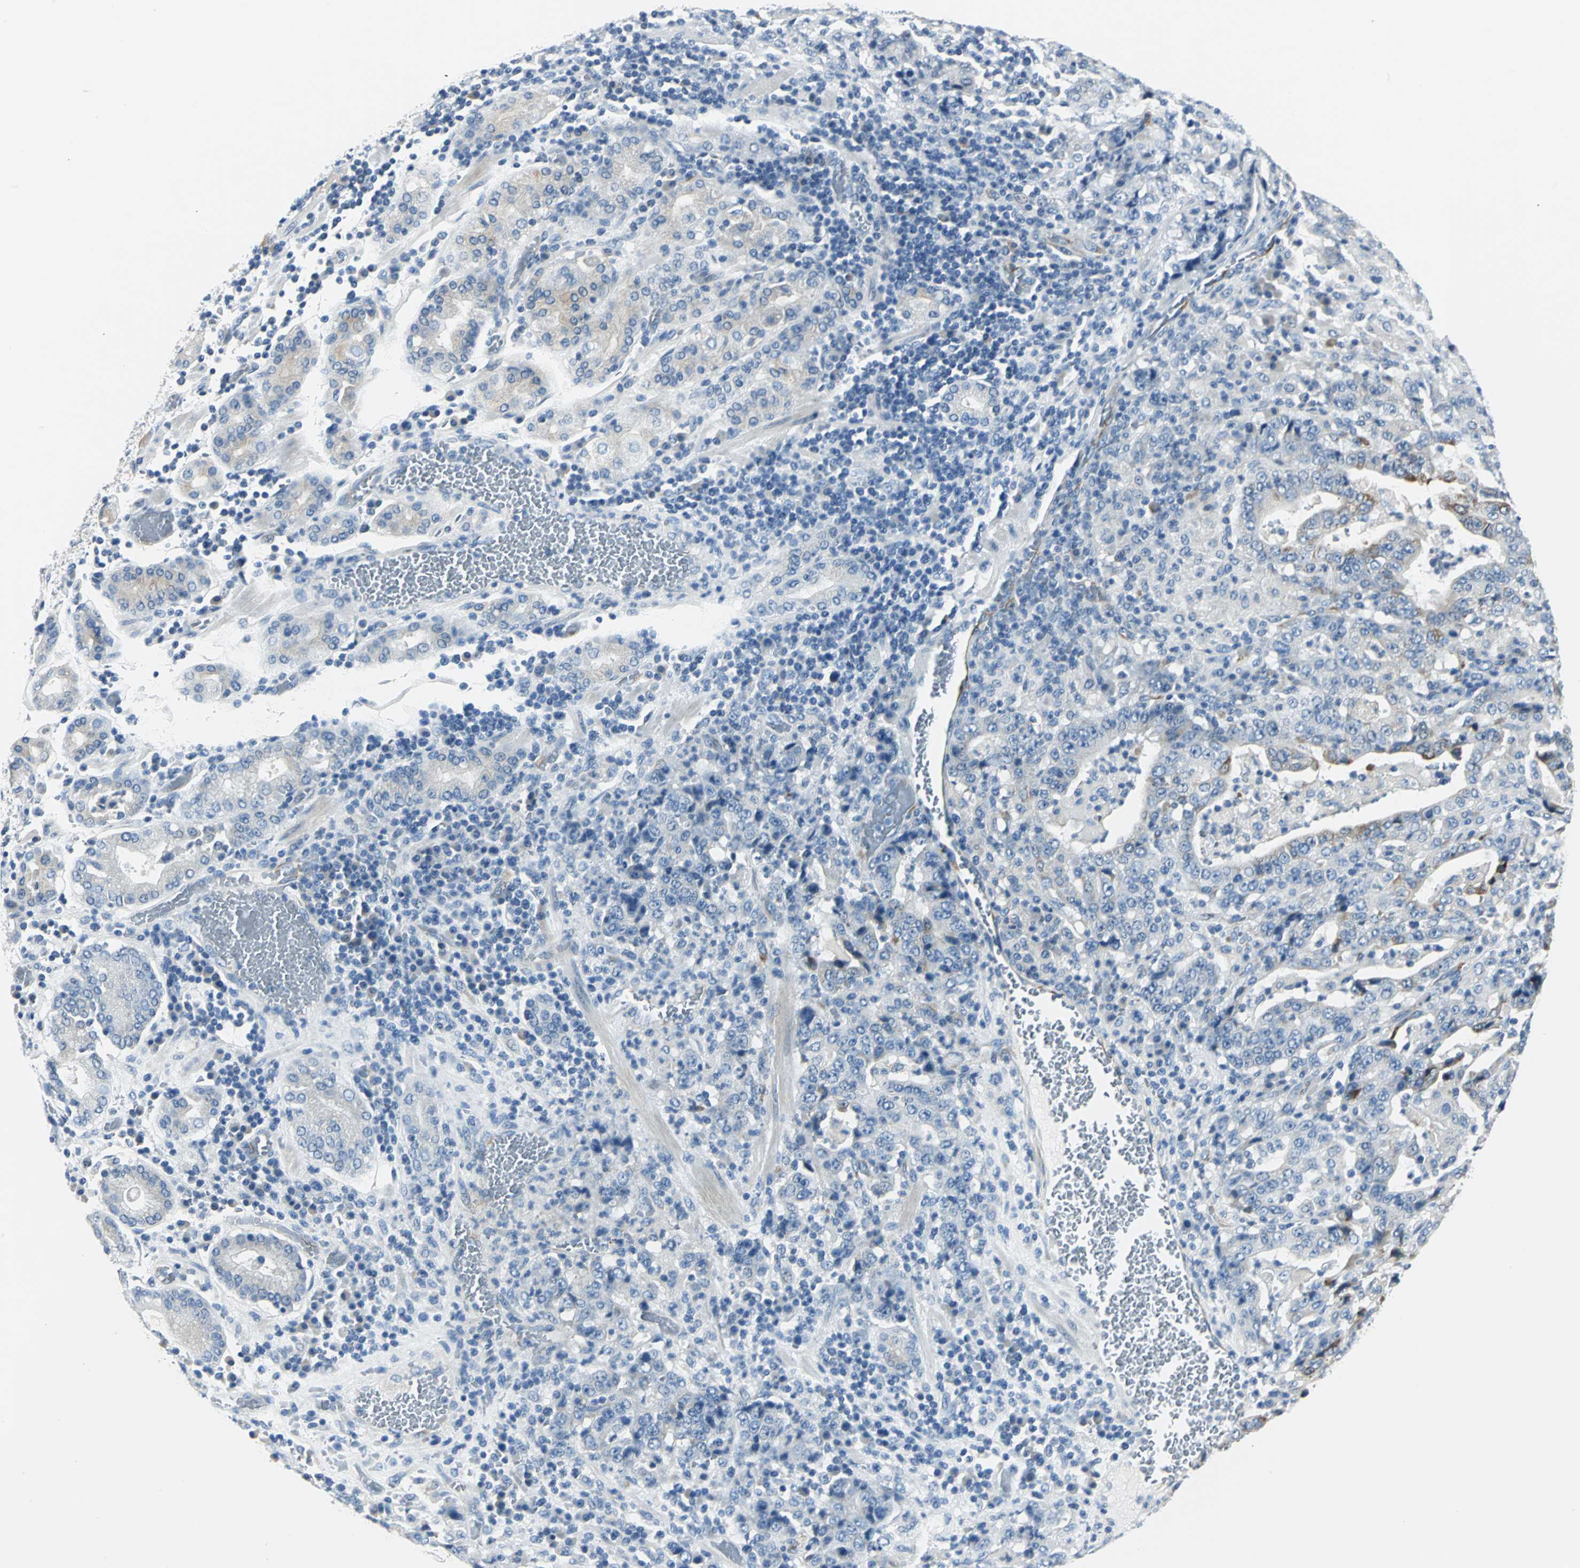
{"staining": {"intensity": "negative", "quantity": "none", "location": "none"}, "tissue": "stomach cancer", "cell_type": "Tumor cells", "image_type": "cancer", "snomed": [{"axis": "morphology", "description": "Normal tissue, NOS"}, {"axis": "morphology", "description": "Adenocarcinoma, NOS"}, {"axis": "topography", "description": "Stomach, upper"}, {"axis": "topography", "description": "Stomach"}], "caption": "This is an immunohistochemistry photomicrograph of human adenocarcinoma (stomach). There is no staining in tumor cells.", "gene": "B3GNT2", "patient": {"sex": "male", "age": 59}}